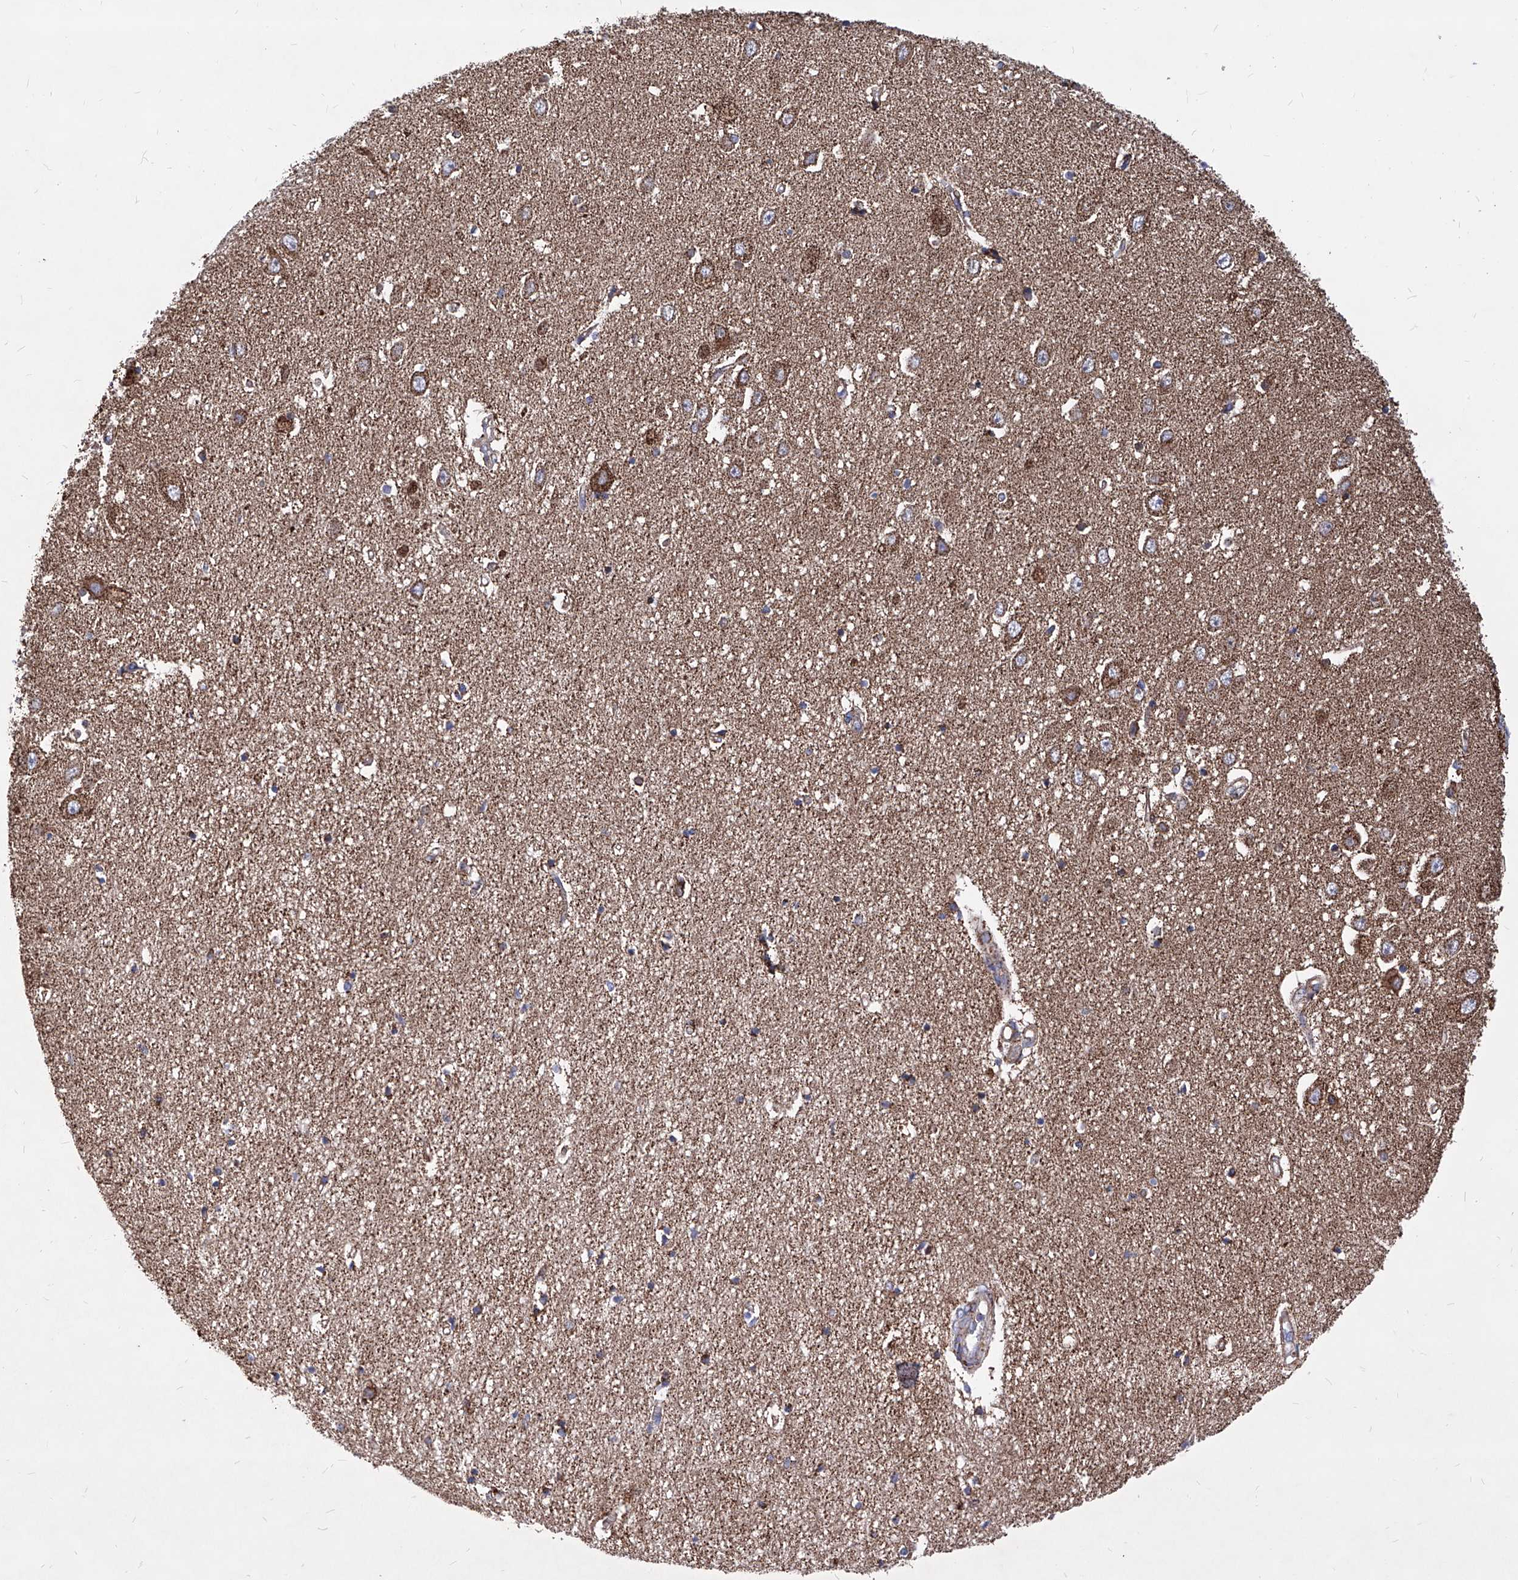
{"staining": {"intensity": "moderate", "quantity": ">75%", "location": "cytoplasmic/membranous"}, "tissue": "hippocampus", "cell_type": "Glial cells", "image_type": "normal", "snomed": [{"axis": "morphology", "description": "Normal tissue, NOS"}, {"axis": "topography", "description": "Hippocampus"}], "caption": "The micrograph shows a brown stain indicating the presence of a protein in the cytoplasmic/membranous of glial cells in hippocampus.", "gene": "HRNR", "patient": {"sex": "female", "age": 64}}